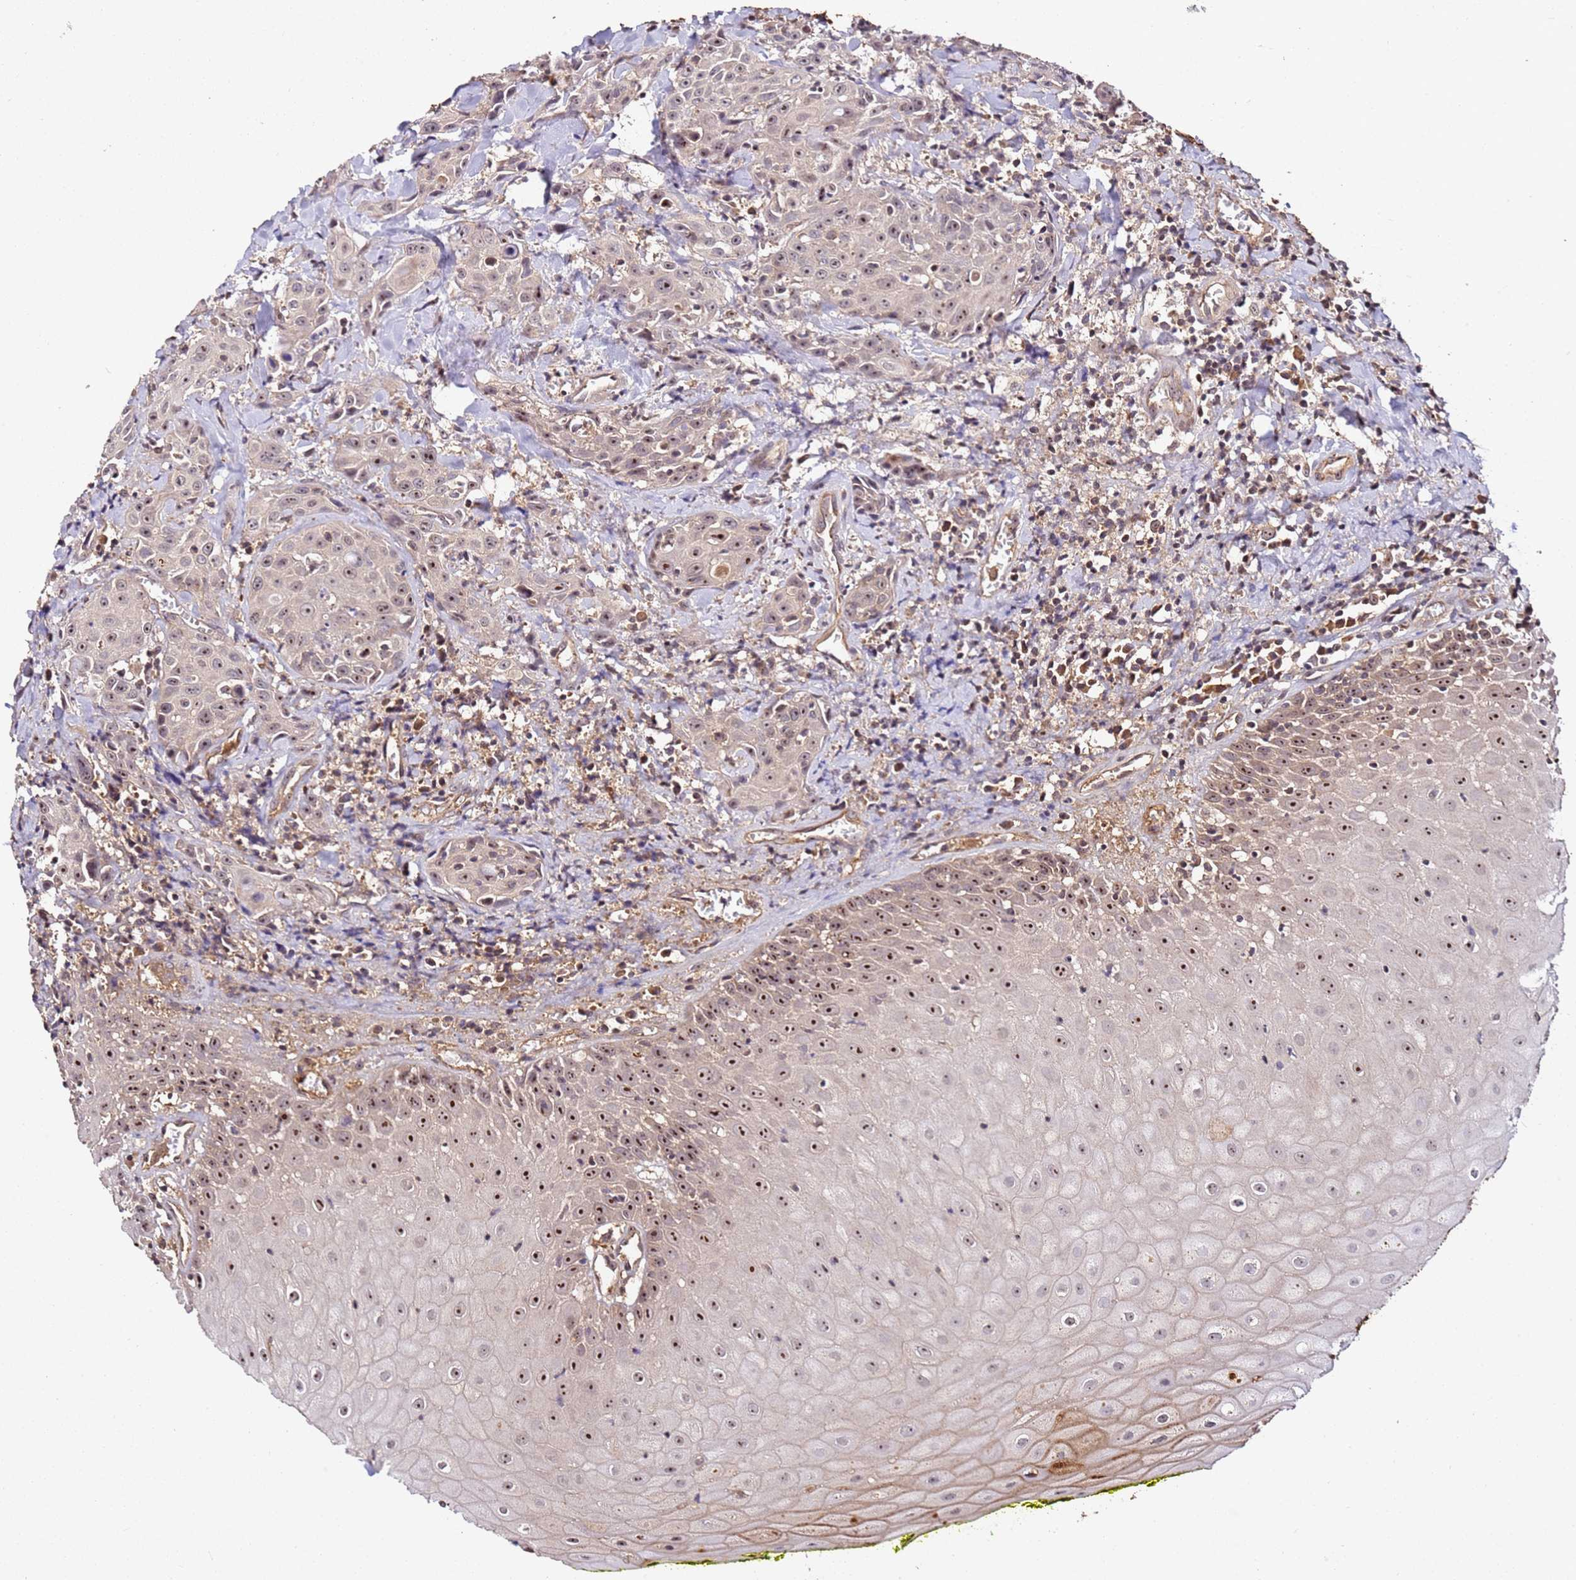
{"staining": {"intensity": "moderate", "quantity": "25%-75%", "location": "nuclear"}, "tissue": "head and neck cancer", "cell_type": "Tumor cells", "image_type": "cancer", "snomed": [{"axis": "morphology", "description": "Squamous cell carcinoma, NOS"}, {"axis": "topography", "description": "Oral tissue"}, {"axis": "topography", "description": "Head-Neck"}], "caption": "The photomicrograph exhibits a brown stain indicating the presence of a protein in the nuclear of tumor cells in head and neck cancer.", "gene": "DDX27", "patient": {"sex": "female", "age": 82}}